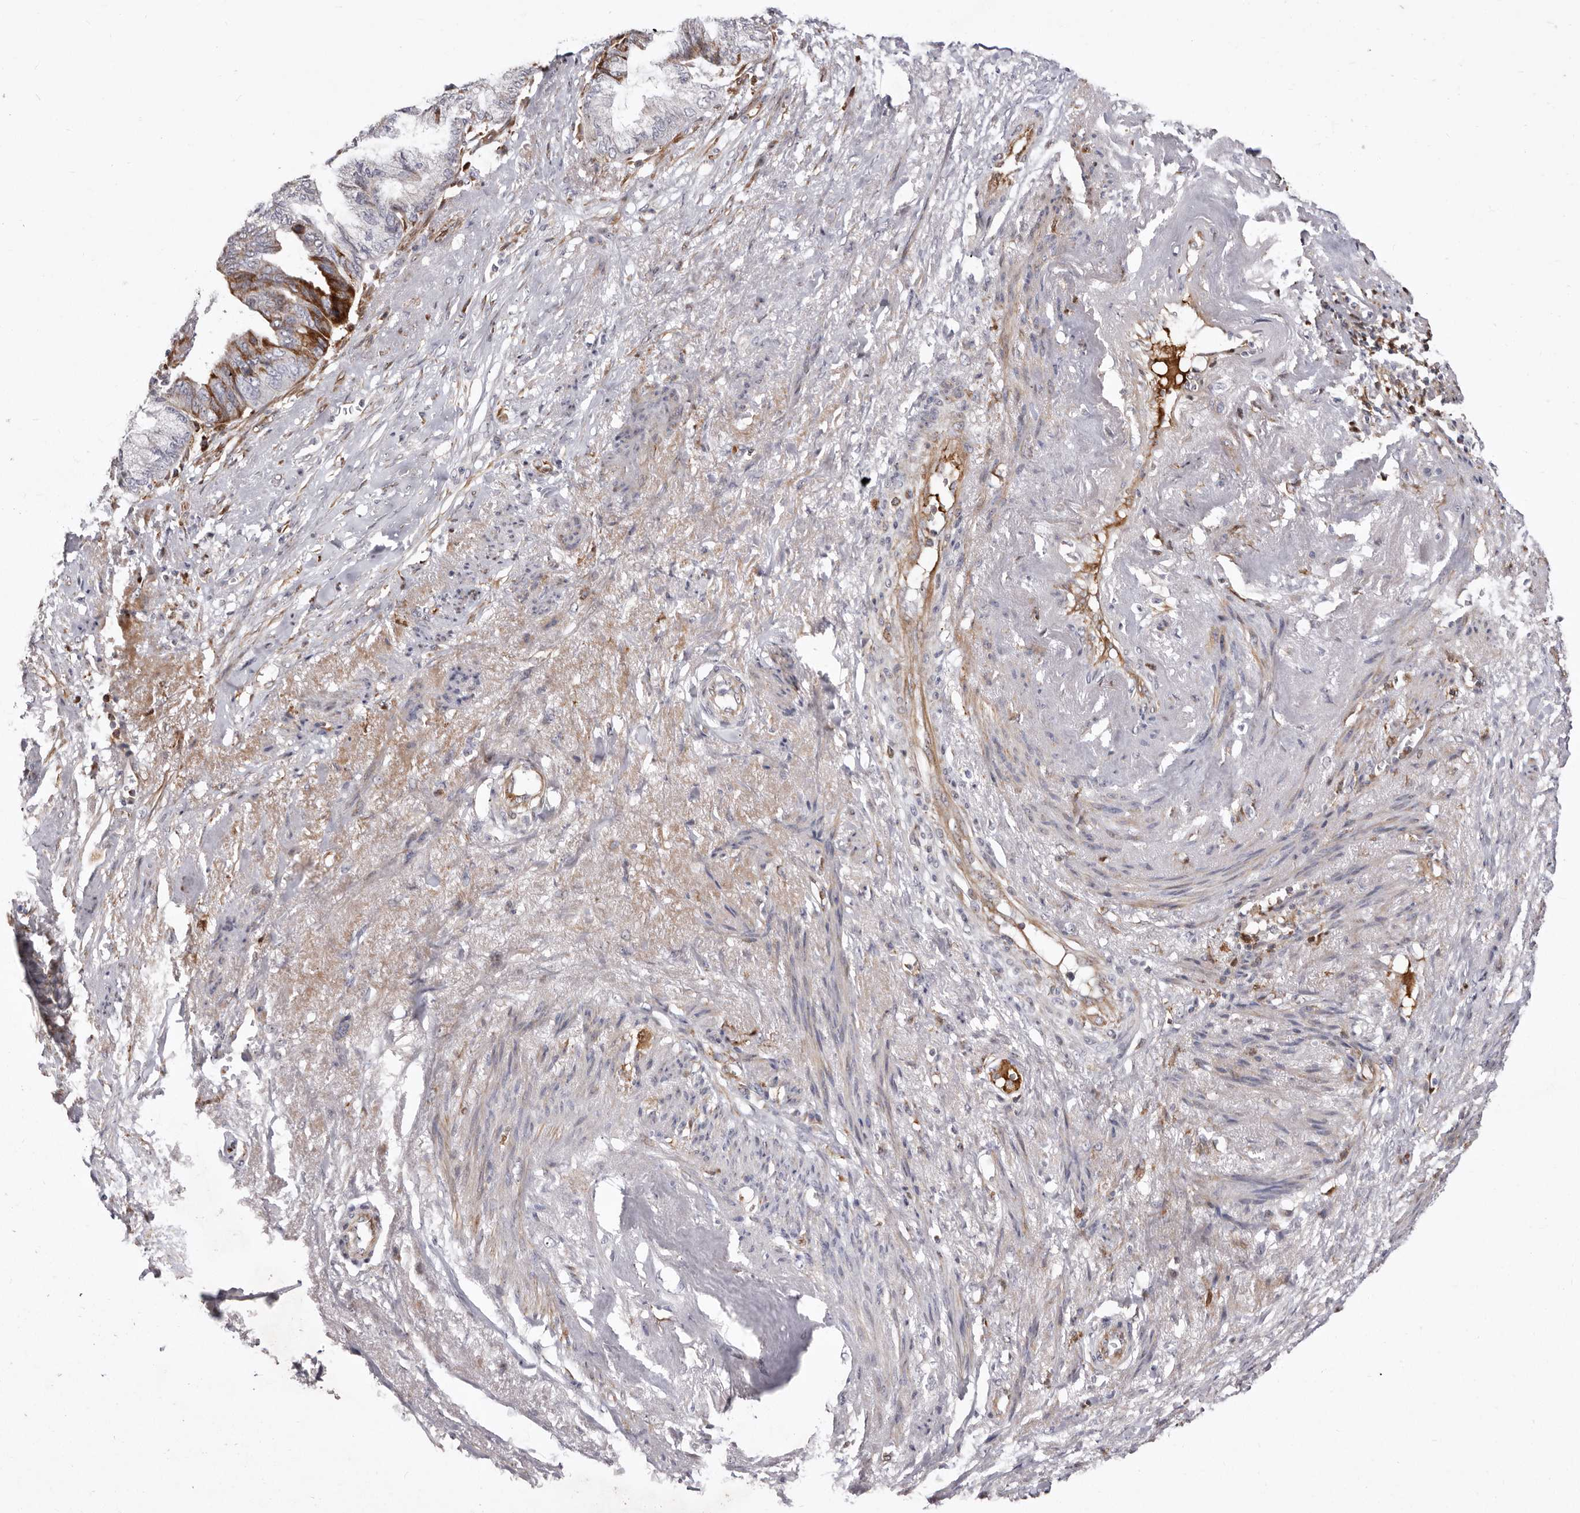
{"staining": {"intensity": "moderate", "quantity": "25%-75%", "location": "cytoplasmic/membranous"}, "tissue": "endometrial cancer", "cell_type": "Tumor cells", "image_type": "cancer", "snomed": [{"axis": "morphology", "description": "Adenocarcinoma, NOS"}, {"axis": "topography", "description": "Endometrium"}], "caption": "A medium amount of moderate cytoplasmic/membranous positivity is appreciated in about 25%-75% of tumor cells in endometrial cancer tissue.", "gene": "NUBPL", "patient": {"sex": "female", "age": 86}}